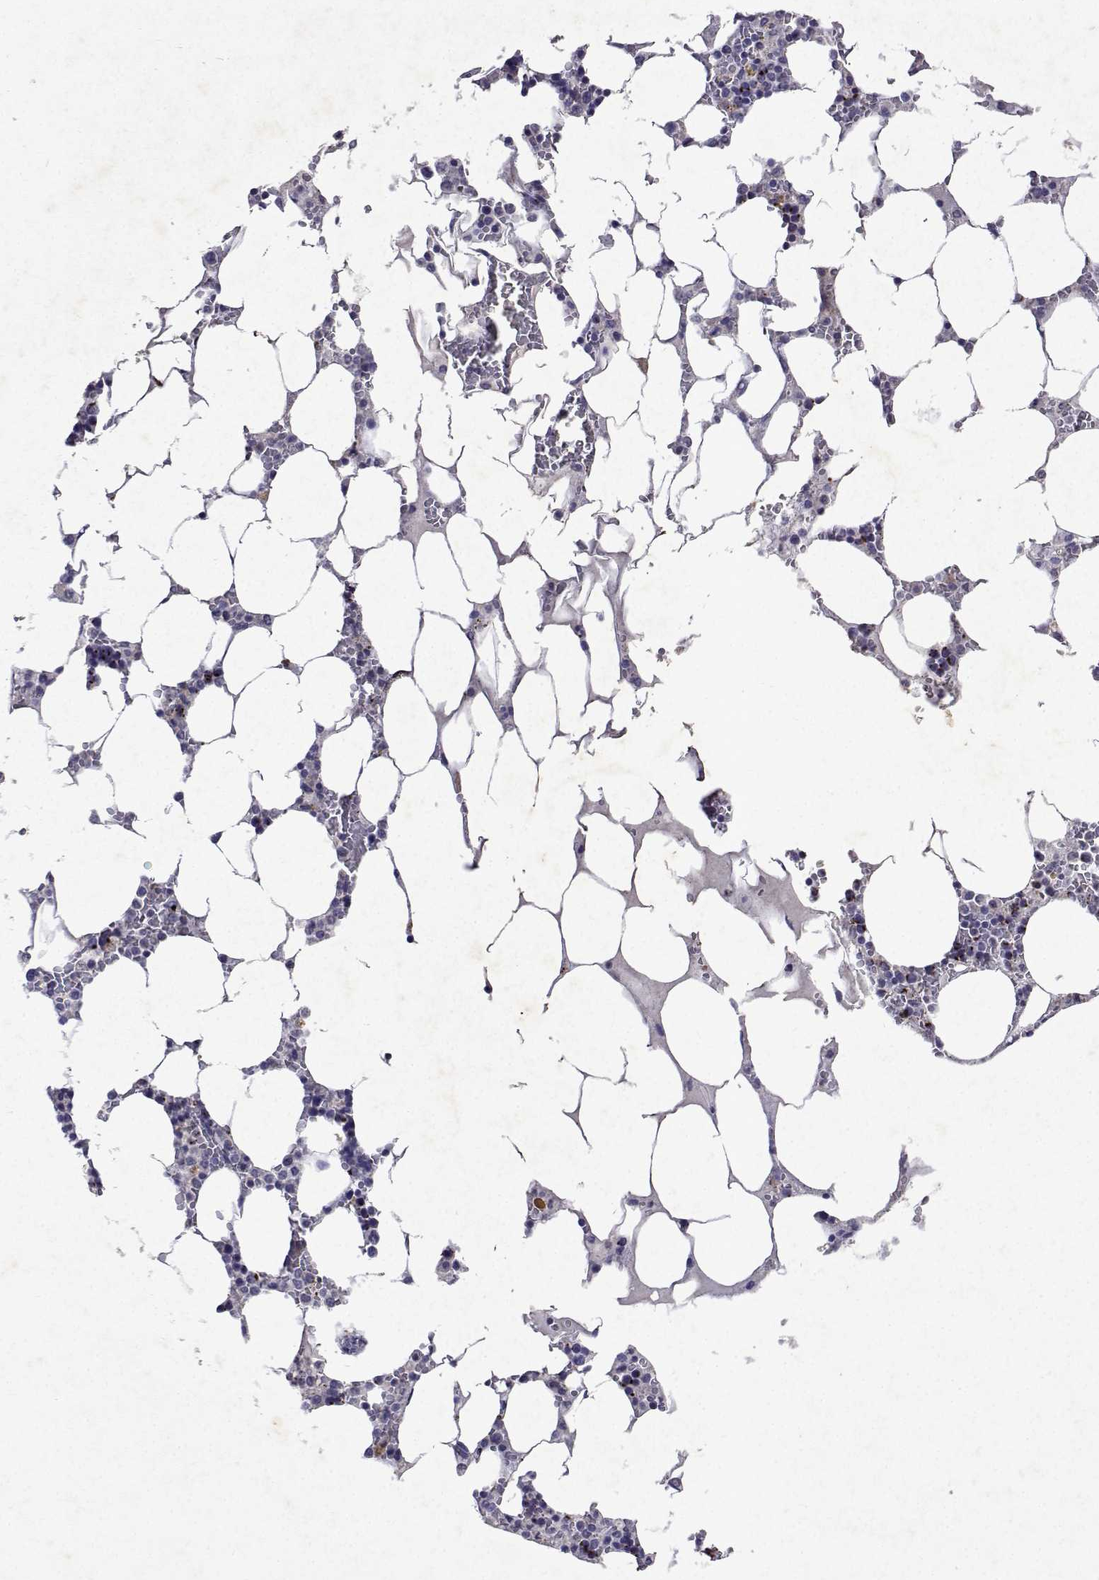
{"staining": {"intensity": "negative", "quantity": "none", "location": "none"}, "tissue": "bone marrow", "cell_type": "Hematopoietic cells", "image_type": "normal", "snomed": [{"axis": "morphology", "description": "Normal tissue, NOS"}, {"axis": "topography", "description": "Bone marrow"}], "caption": "This is an IHC micrograph of unremarkable human bone marrow. There is no staining in hematopoietic cells.", "gene": "DUSP28", "patient": {"sex": "male", "age": 64}}